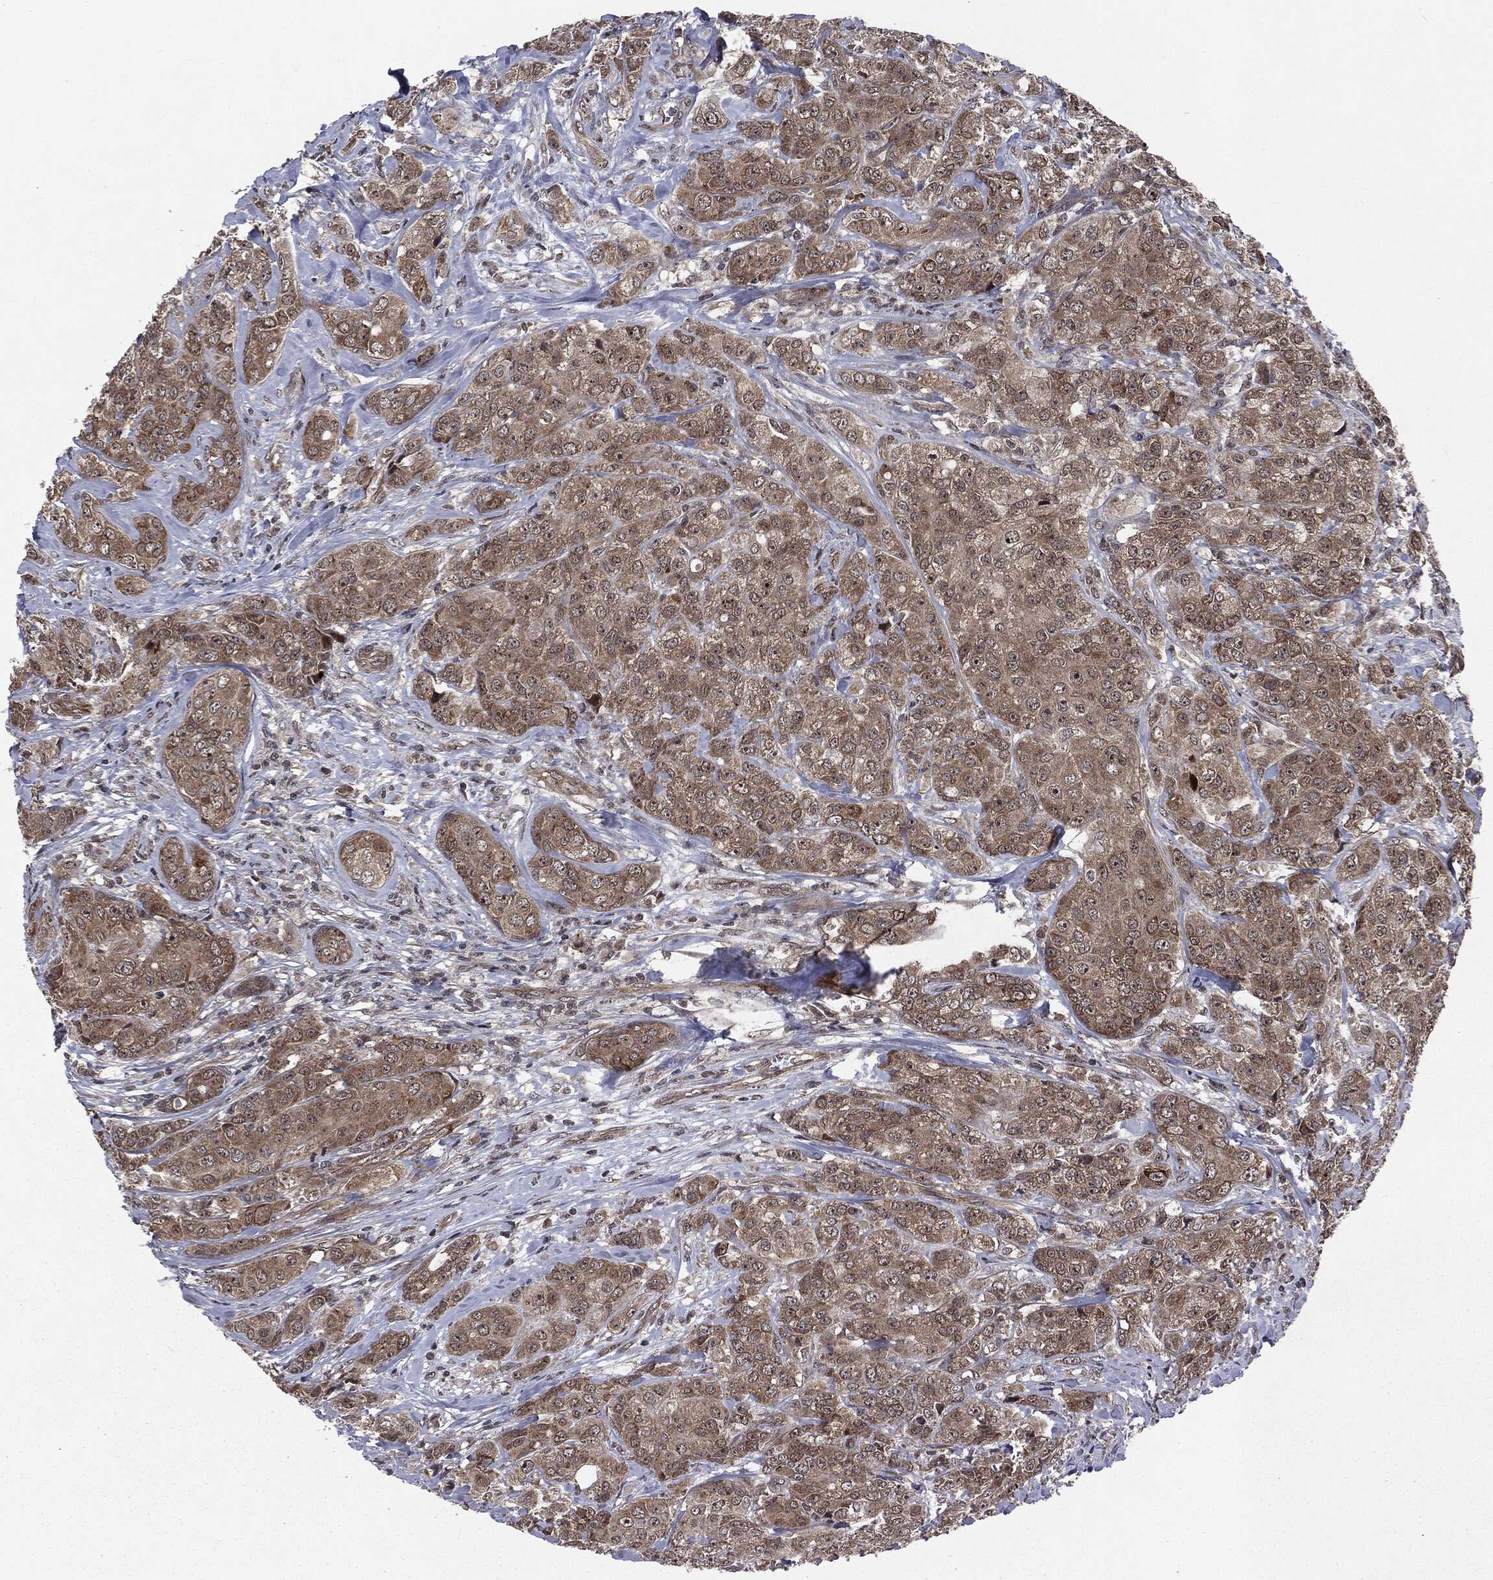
{"staining": {"intensity": "moderate", "quantity": "25%-75%", "location": "cytoplasmic/membranous"}, "tissue": "breast cancer", "cell_type": "Tumor cells", "image_type": "cancer", "snomed": [{"axis": "morphology", "description": "Normal tissue, NOS"}, {"axis": "morphology", "description": "Duct carcinoma"}, {"axis": "topography", "description": "Breast"}], "caption": "The image displays staining of breast cancer, revealing moderate cytoplasmic/membranous protein expression (brown color) within tumor cells.", "gene": "STAU2", "patient": {"sex": "female", "age": 43}}